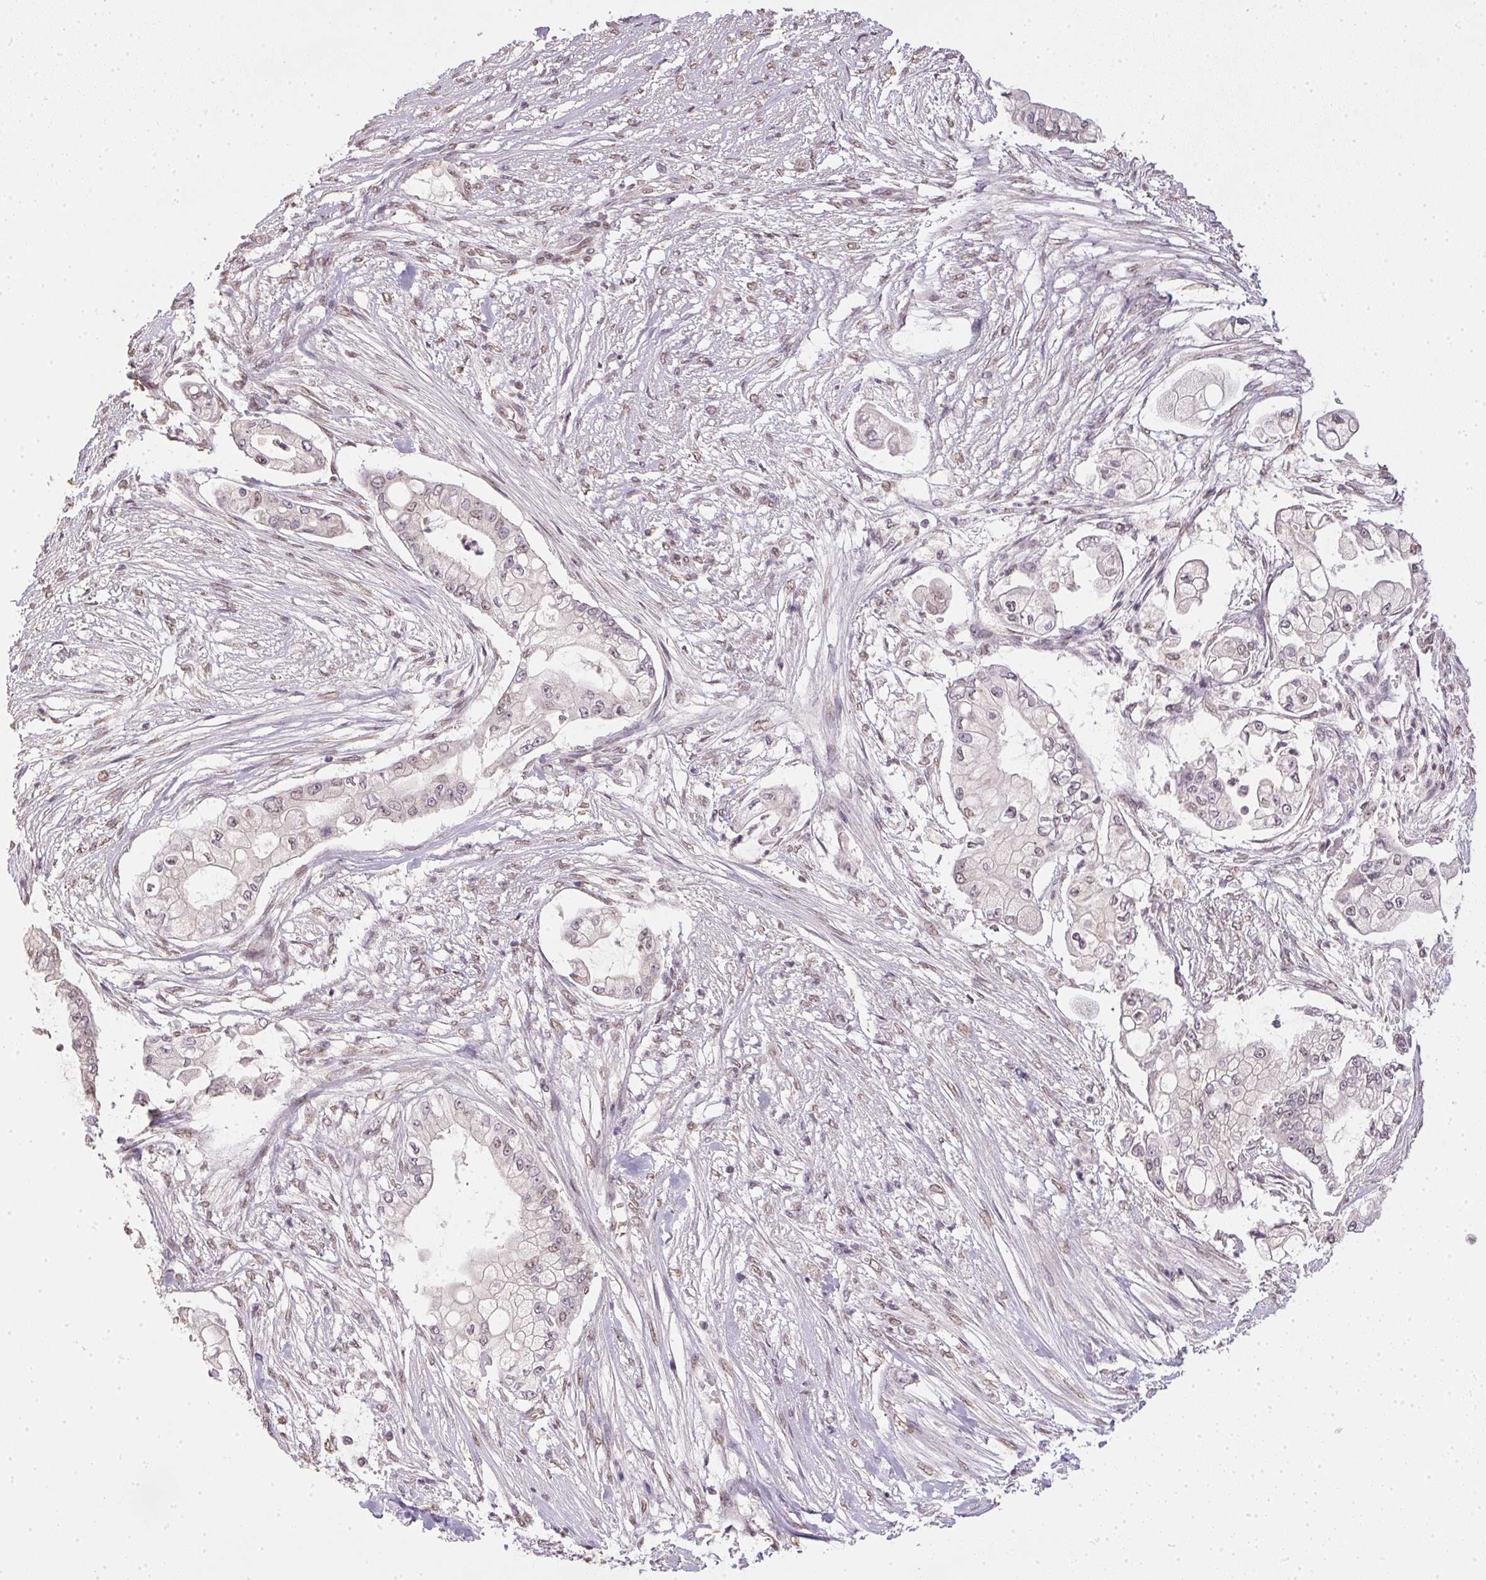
{"staining": {"intensity": "negative", "quantity": "none", "location": "none"}, "tissue": "pancreatic cancer", "cell_type": "Tumor cells", "image_type": "cancer", "snomed": [{"axis": "morphology", "description": "Adenocarcinoma, NOS"}, {"axis": "topography", "description": "Pancreas"}], "caption": "Pancreatic cancer was stained to show a protein in brown. There is no significant expression in tumor cells.", "gene": "PPP4R4", "patient": {"sex": "female", "age": 69}}